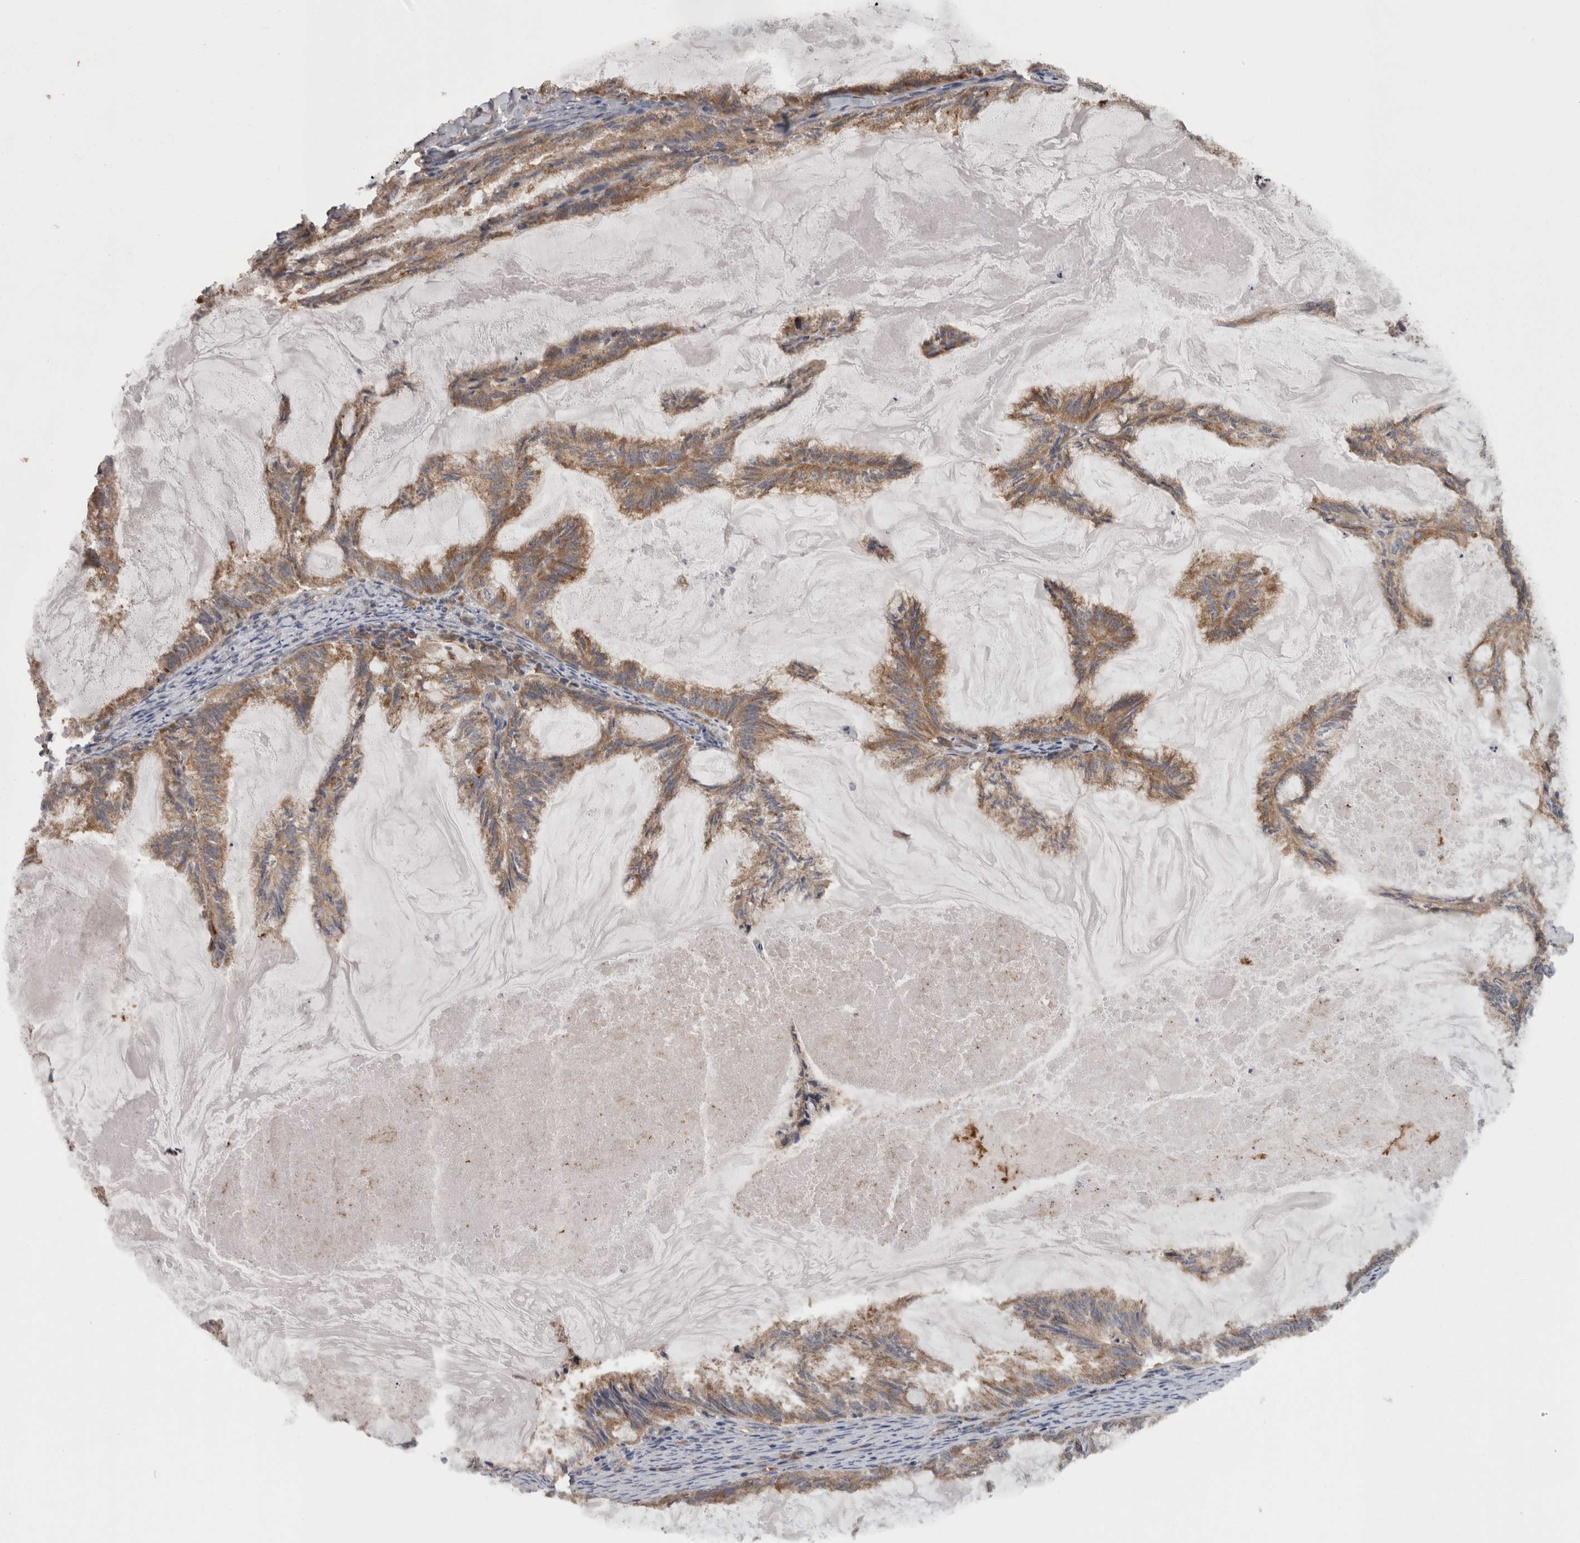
{"staining": {"intensity": "moderate", "quantity": ">75%", "location": "cytoplasmic/membranous"}, "tissue": "endometrial cancer", "cell_type": "Tumor cells", "image_type": "cancer", "snomed": [{"axis": "morphology", "description": "Adenocarcinoma, NOS"}, {"axis": "topography", "description": "Endometrium"}], "caption": "Approximately >75% of tumor cells in human endometrial adenocarcinoma demonstrate moderate cytoplasmic/membranous protein positivity as visualized by brown immunohistochemical staining.", "gene": "SMCR8", "patient": {"sex": "female", "age": 86}}